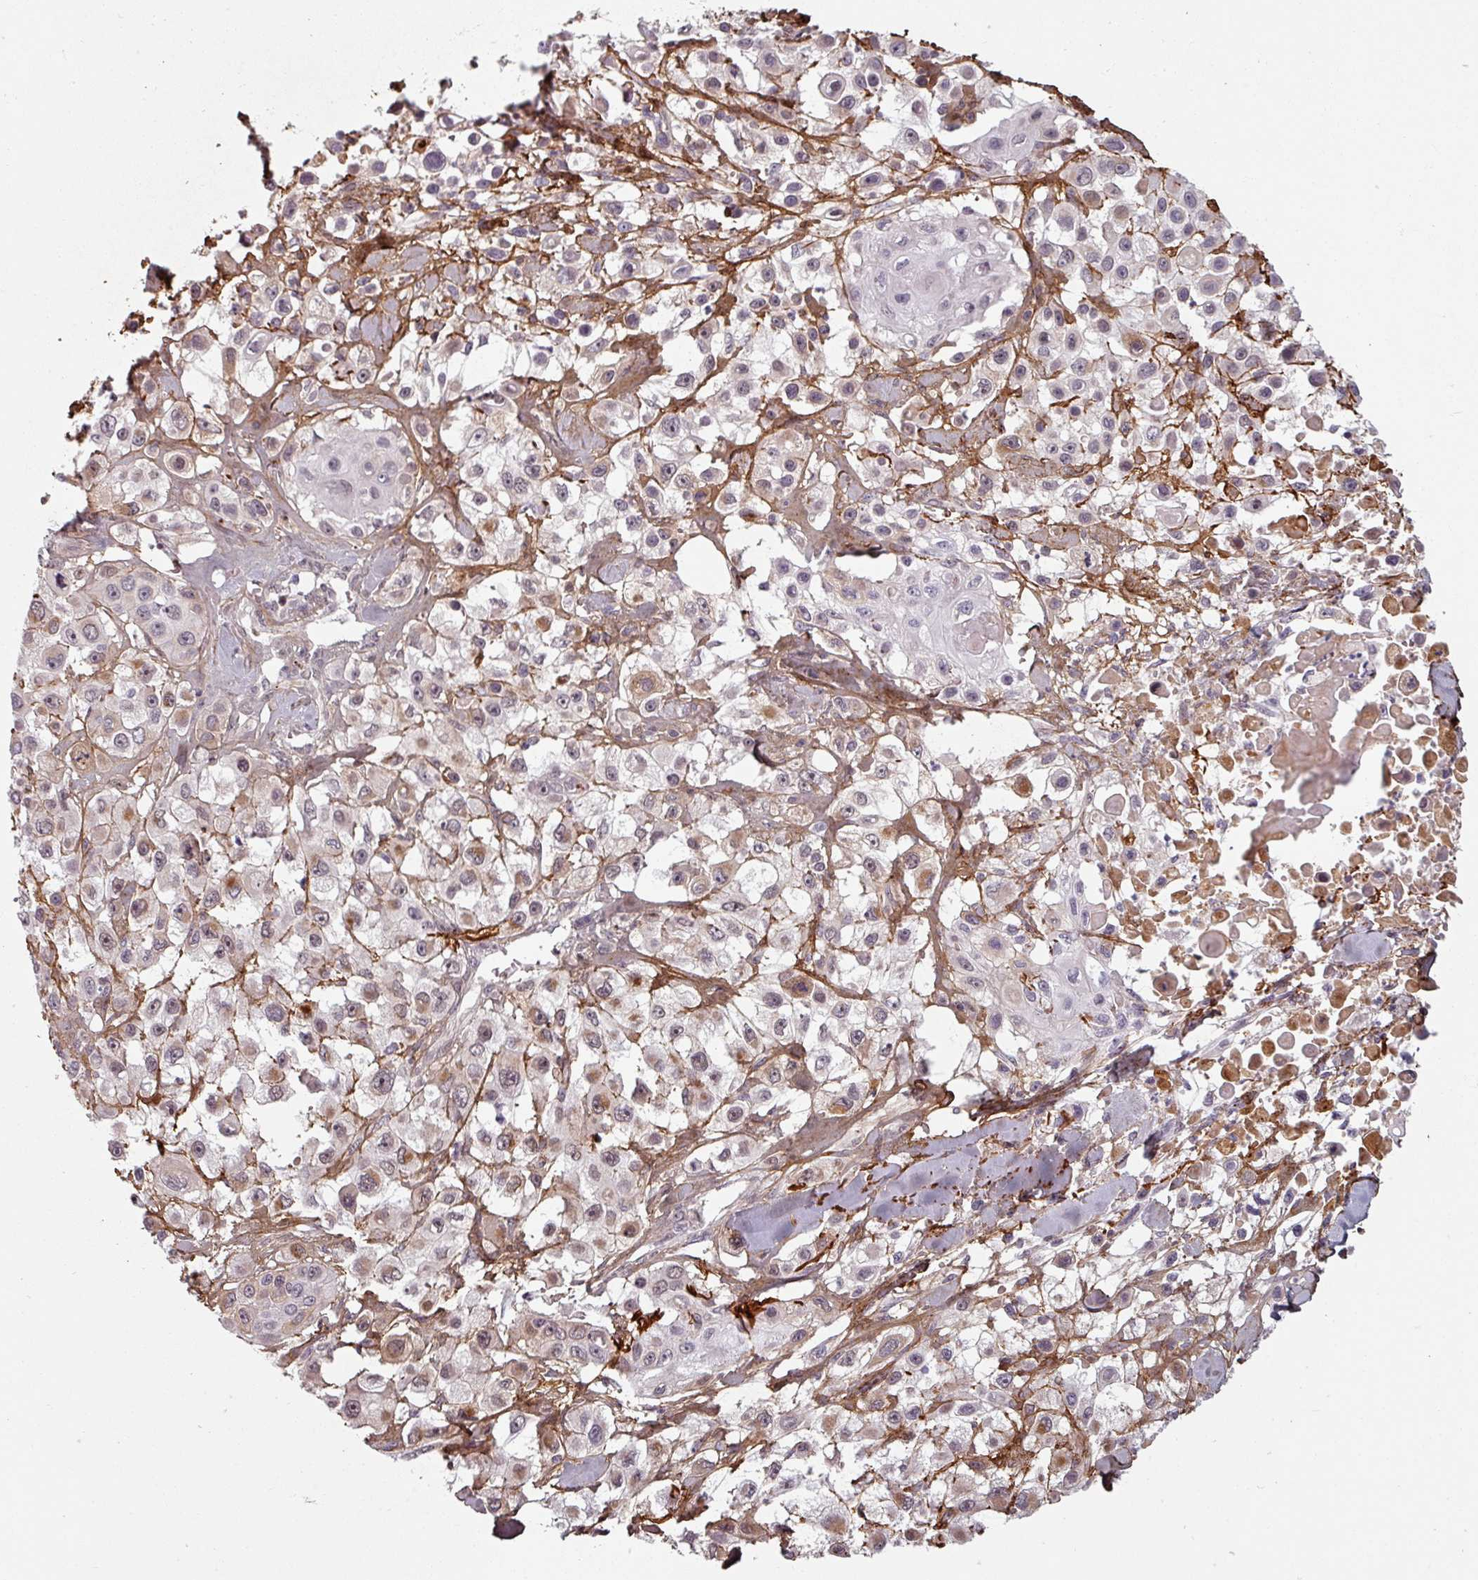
{"staining": {"intensity": "weak", "quantity": "<25%", "location": "cytoplasmic/membranous"}, "tissue": "skin cancer", "cell_type": "Tumor cells", "image_type": "cancer", "snomed": [{"axis": "morphology", "description": "Squamous cell carcinoma, NOS"}, {"axis": "topography", "description": "Skin"}], "caption": "Photomicrograph shows no significant protein positivity in tumor cells of skin cancer.", "gene": "CYB5RL", "patient": {"sex": "male", "age": 63}}